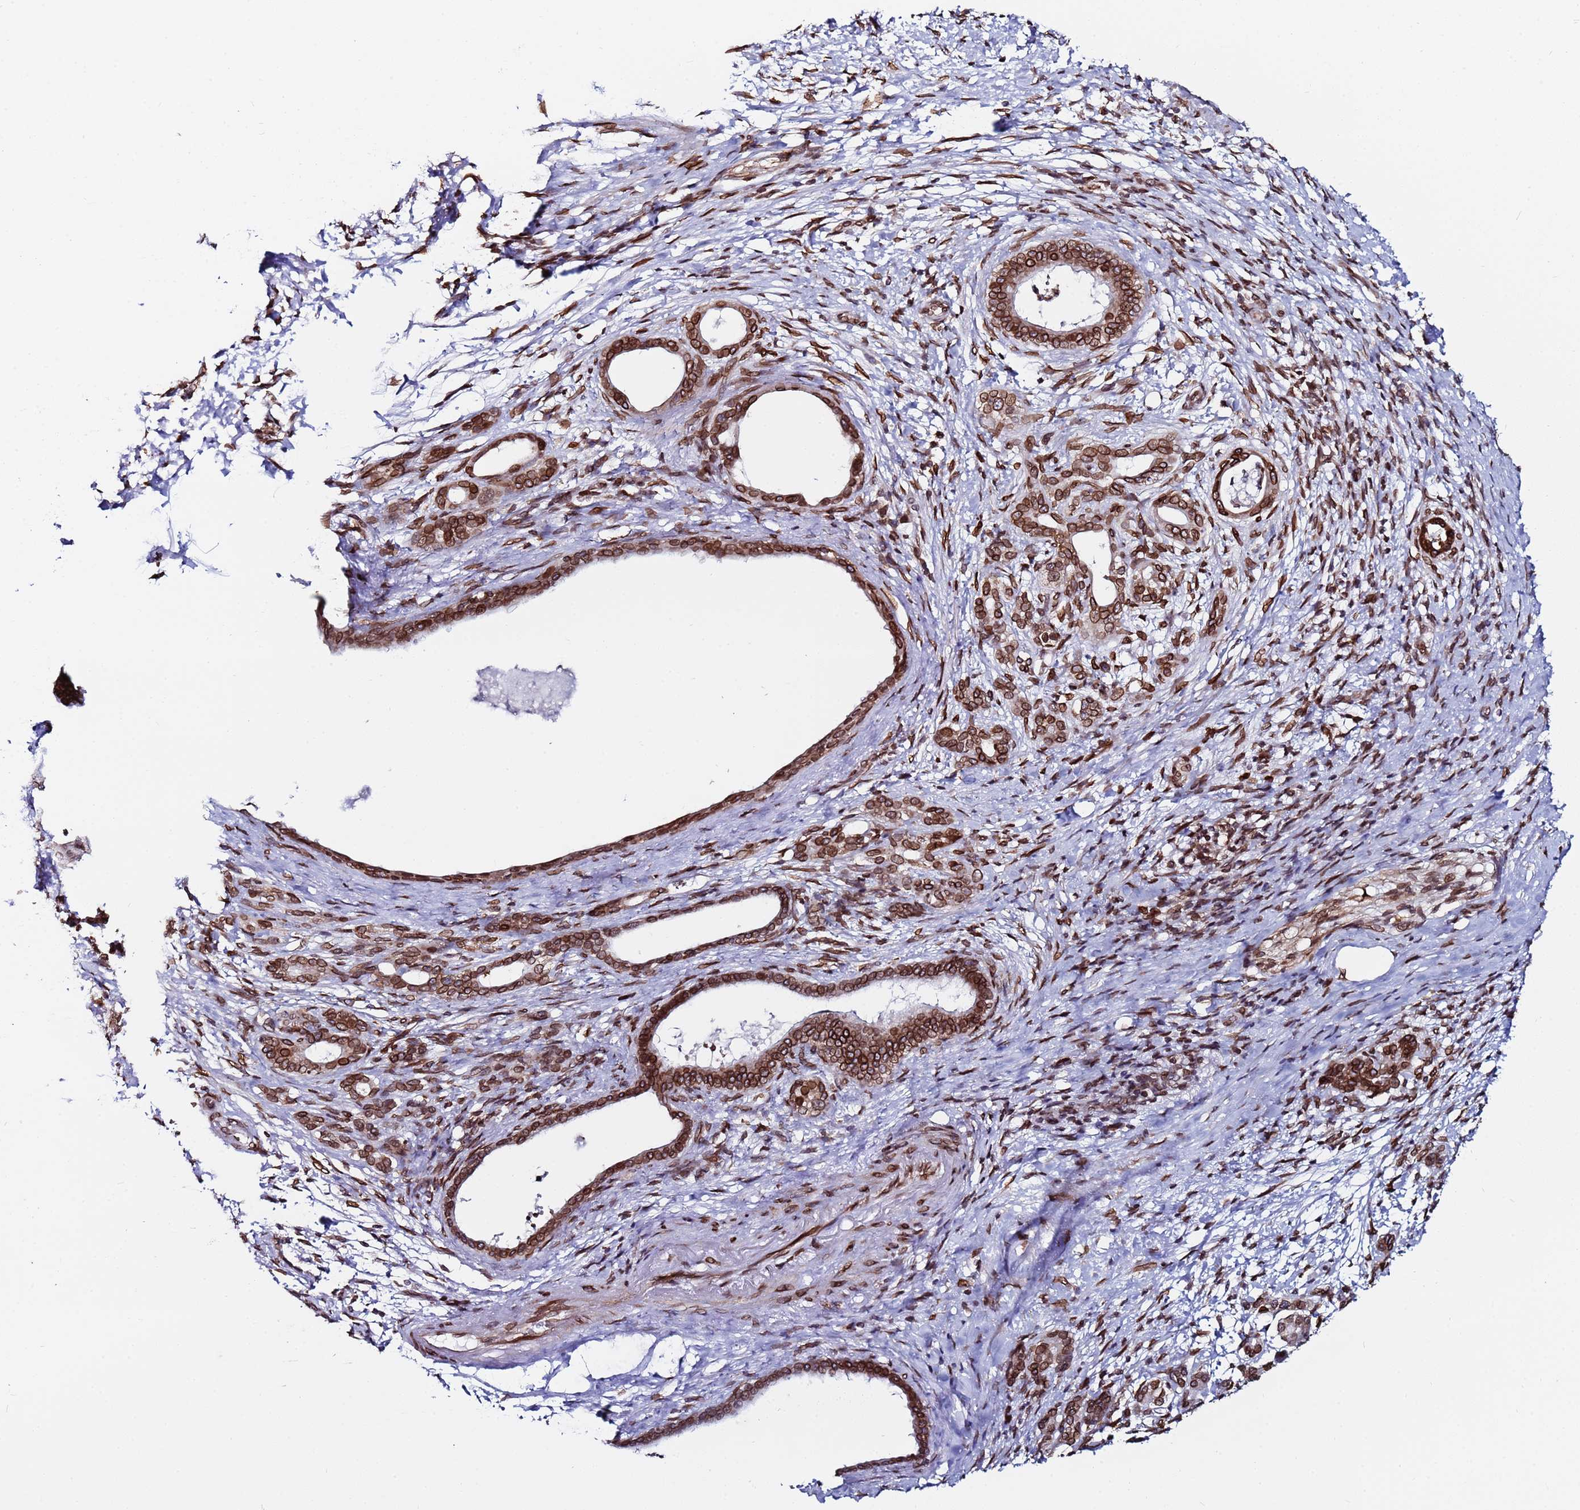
{"staining": {"intensity": "strong", "quantity": ">75%", "location": "cytoplasmic/membranous,nuclear"}, "tissue": "pancreatic cancer", "cell_type": "Tumor cells", "image_type": "cancer", "snomed": [{"axis": "morphology", "description": "Adenocarcinoma, NOS"}, {"axis": "topography", "description": "Pancreas"}], "caption": "Protein analysis of adenocarcinoma (pancreatic) tissue shows strong cytoplasmic/membranous and nuclear staining in approximately >75% of tumor cells.", "gene": "TOR1AIP1", "patient": {"sex": "female", "age": 55}}